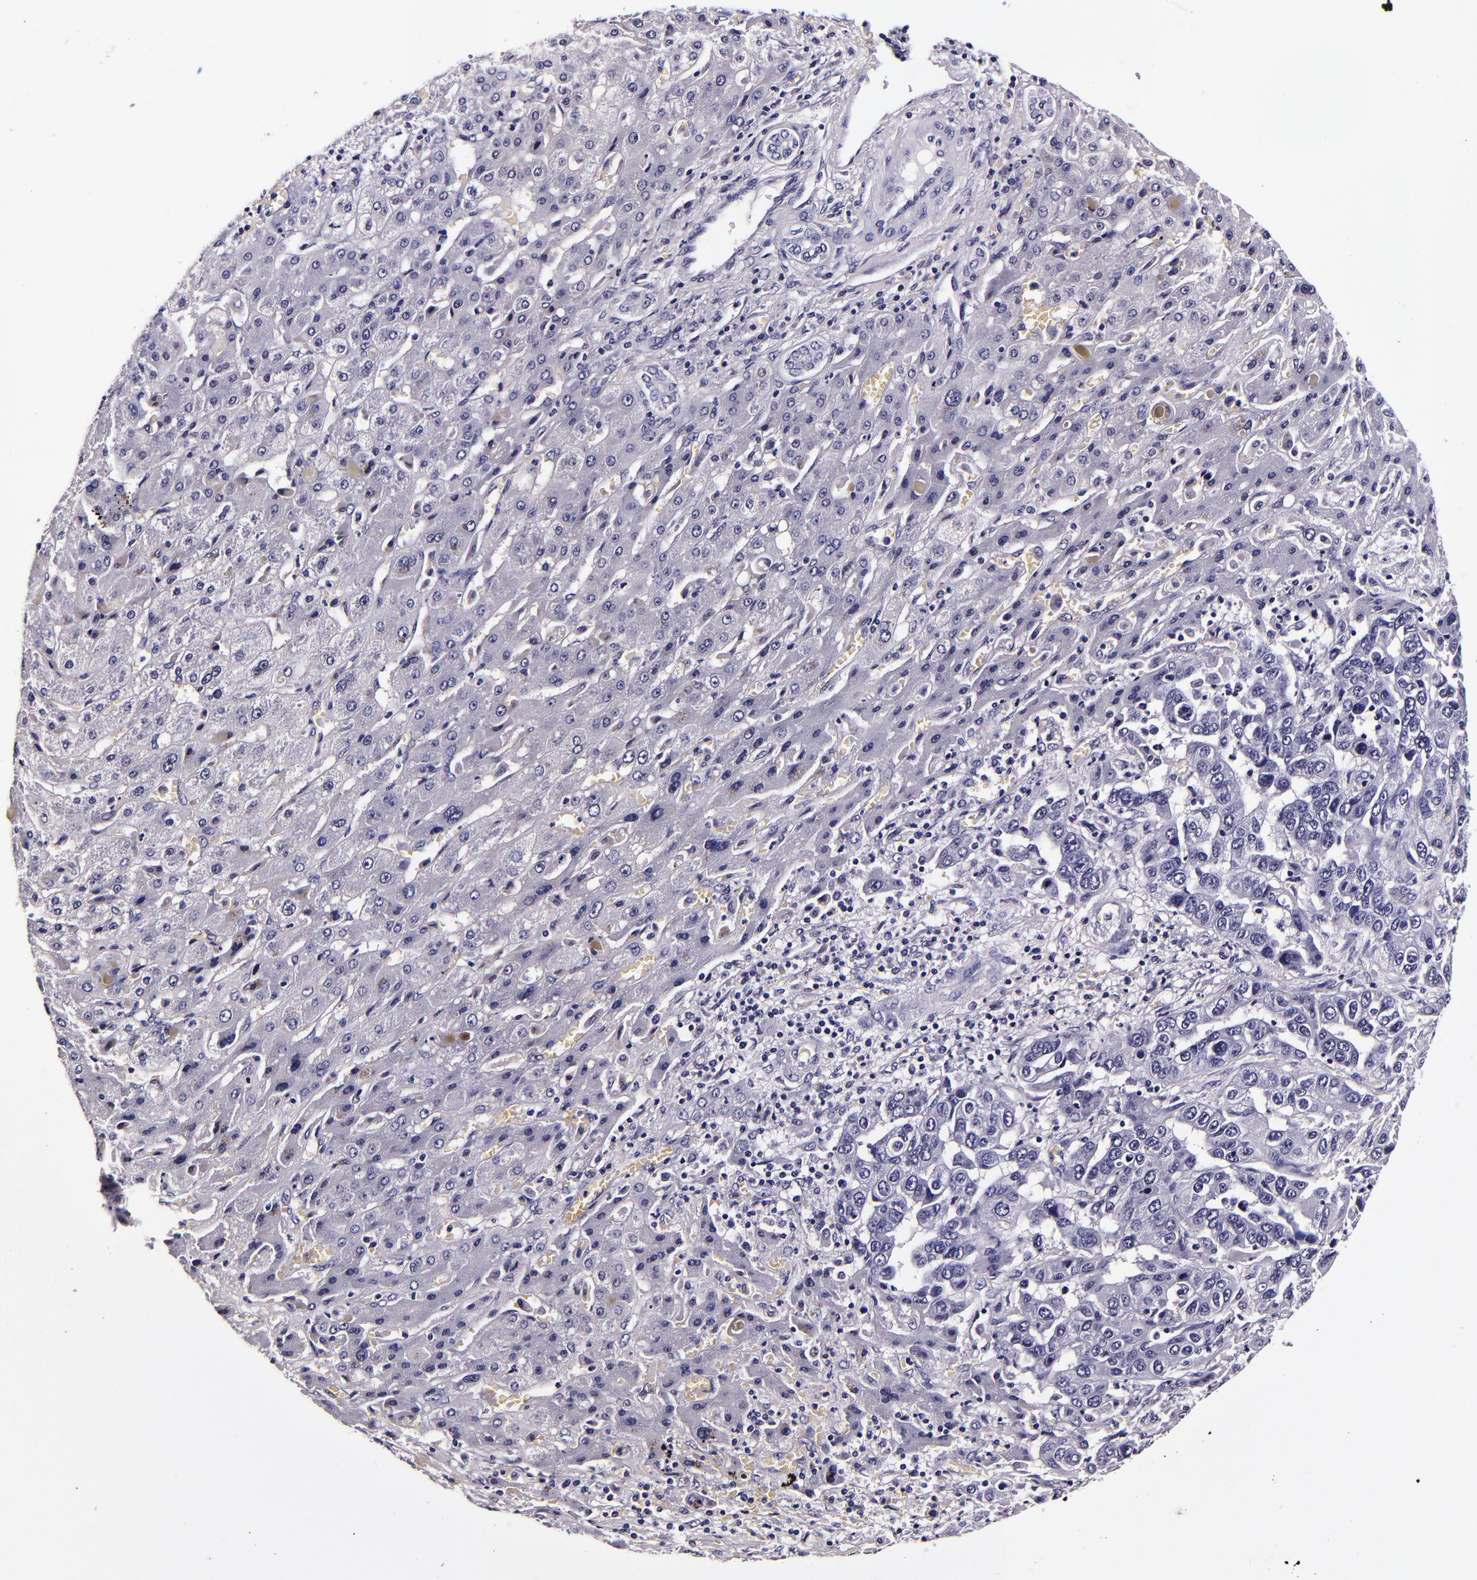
{"staining": {"intensity": "negative", "quantity": "none", "location": "none"}, "tissue": "liver cancer", "cell_type": "Tumor cells", "image_type": "cancer", "snomed": [{"axis": "morphology", "description": "Cholangiocarcinoma"}, {"axis": "topography", "description": "Liver"}], "caption": "Micrograph shows no significant protein positivity in tumor cells of cholangiocarcinoma (liver).", "gene": "FBN1", "patient": {"sex": "female", "age": 52}}